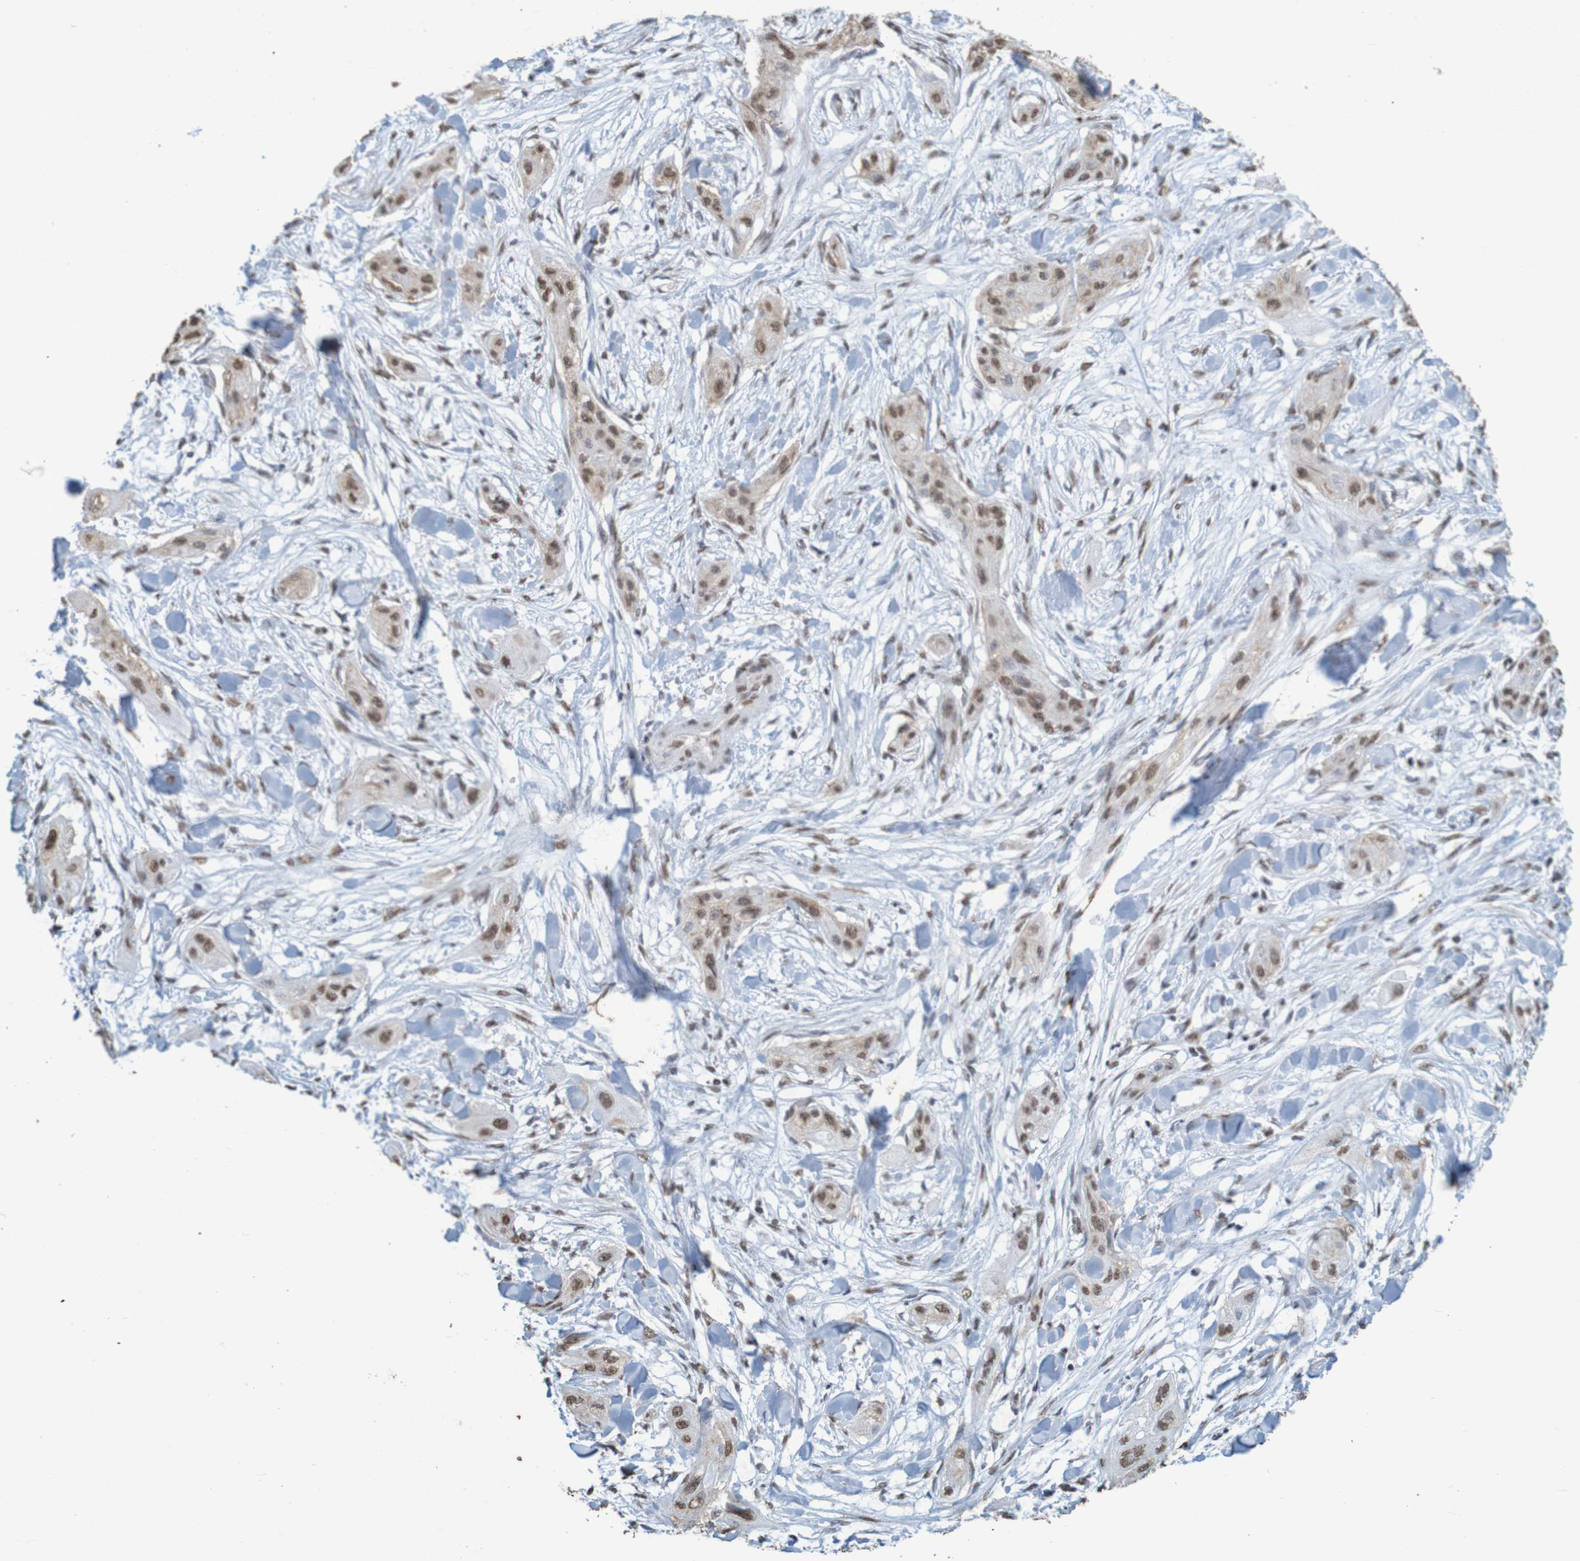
{"staining": {"intensity": "moderate", "quantity": ">75%", "location": "nuclear"}, "tissue": "lung cancer", "cell_type": "Tumor cells", "image_type": "cancer", "snomed": [{"axis": "morphology", "description": "Squamous cell carcinoma, NOS"}, {"axis": "topography", "description": "Lung"}], "caption": "This is a photomicrograph of immunohistochemistry (IHC) staining of lung cancer (squamous cell carcinoma), which shows moderate staining in the nuclear of tumor cells.", "gene": "GFI1", "patient": {"sex": "female", "age": 47}}